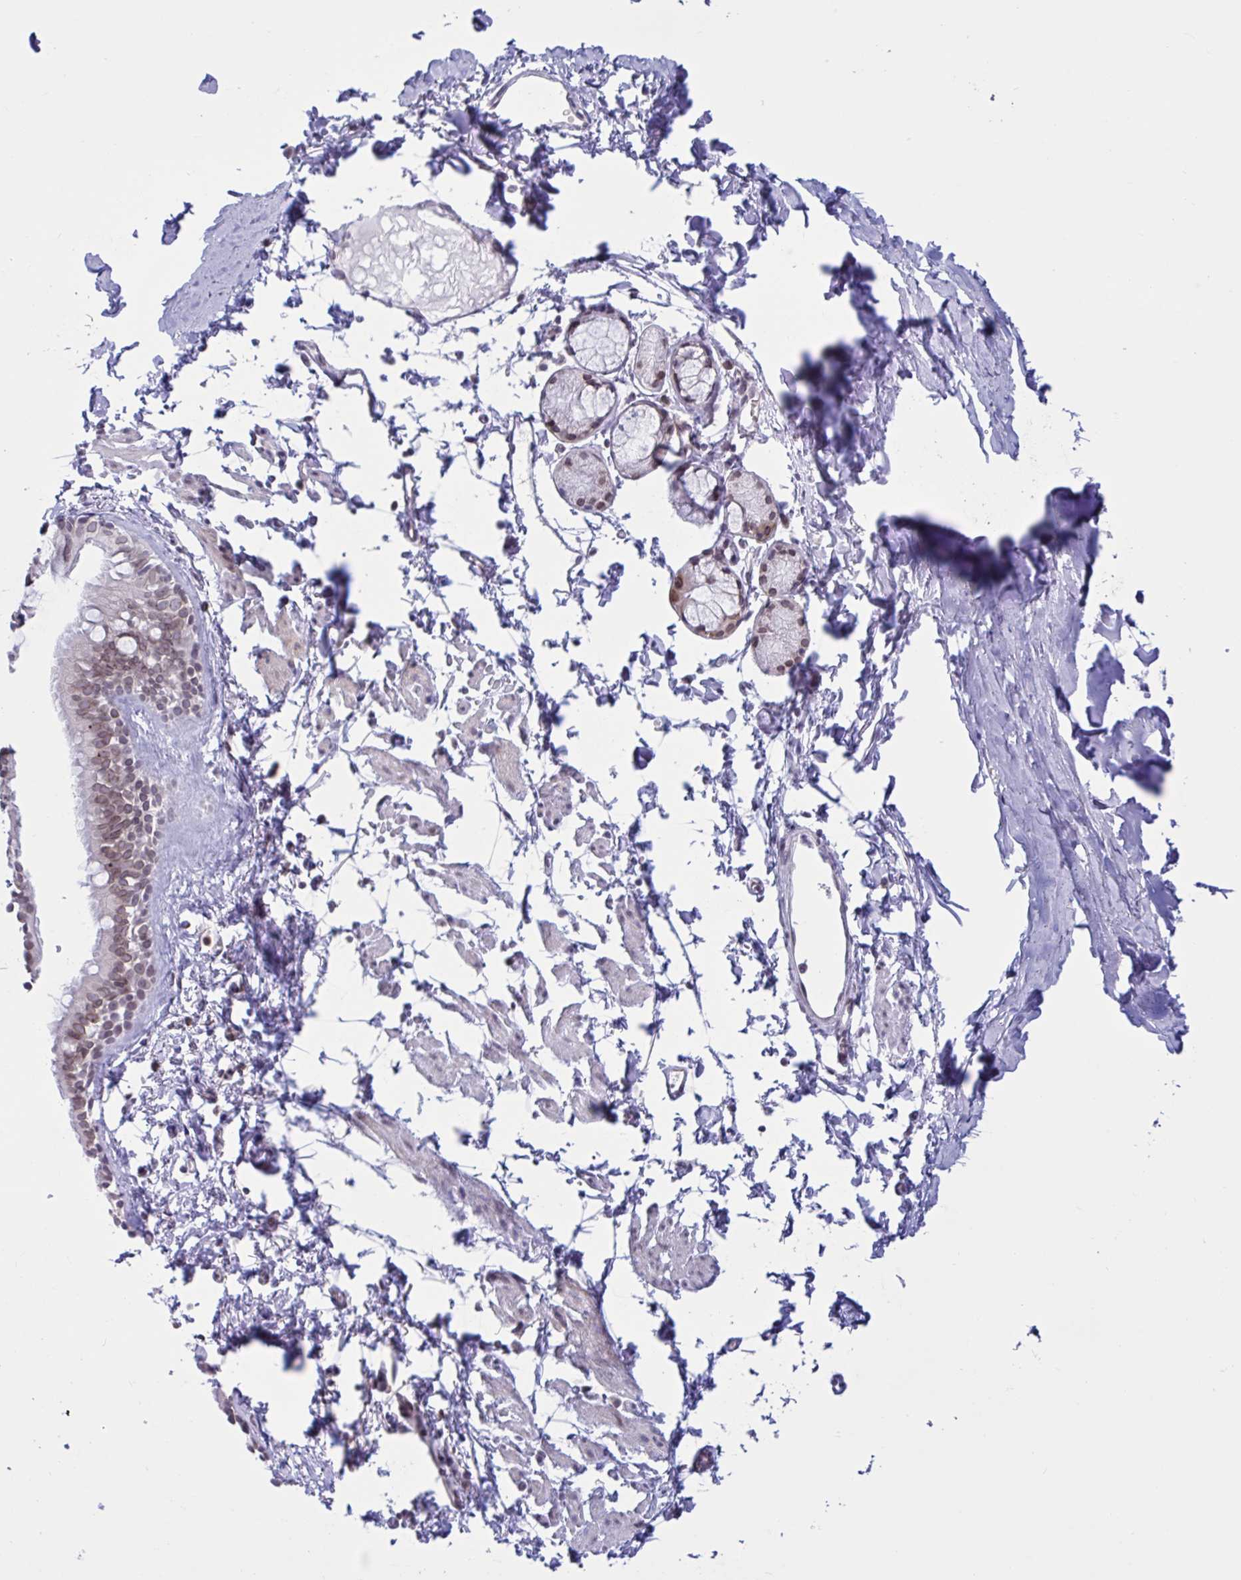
{"staining": {"intensity": "weak", "quantity": "25%-75%", "location": "cytoplasmic/membranous,nuclear"}, "tissue": "bronchus", "cell_type": "Respiratory epithelial cells", "image_type": "normal", "snomed": [{"axis": "morphology", "description": "Normal tissue, NOS"}, {"axis": "topography", "description": "Cartilage tissue"}, {"axis": "topography", "description": "Bronchus"}], "caption": "Protein expression analysis of unremarkable human bronchus reveals weak cytoplasmic/membranous,nuclear positivity in about 25%-75% of respiratory epithelial cells. (brown staining indicates protein expression, while blue staining denotes nuclei).", "gene": "DOCK11", "patient": {"sex": "female", "age": 59}}